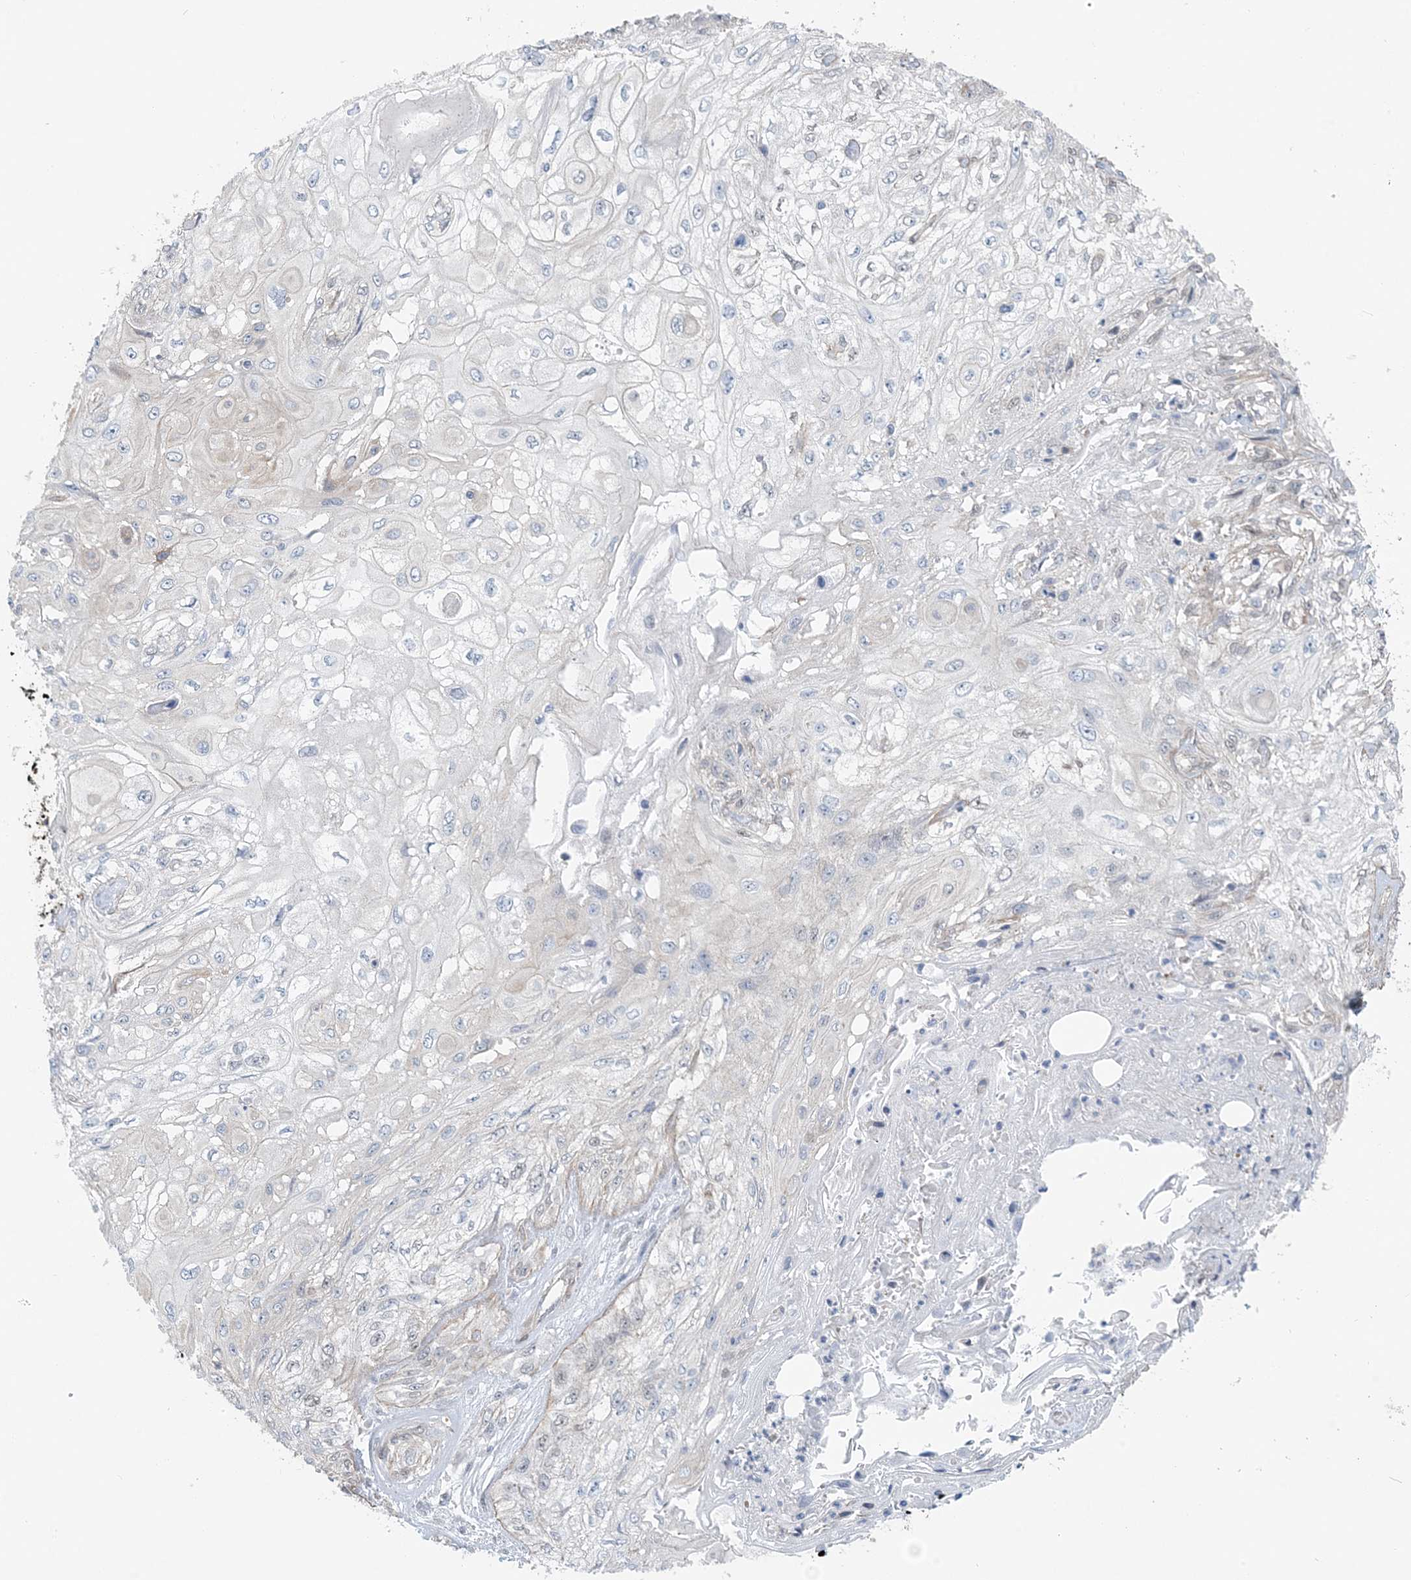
{"staining": {"intensity": "negative", "quantity": "none", "location": "none"}, "tissue": "skin cancer", "cell_type": "Tumor cells", "image_type": "cancer", "snomed": [{"axis": "morphology", "description": "Squamous cell carcinoma, NOS"}, {"axis": "morphology", "description": "Squamous cell carcinoma, metastatic, NOS"}, {"axis": "topography", "description": "Skin"}, {"axis": "topography", "description": "Lymph node"}], "caption": "Tumor cells show no significant protein expression in skin cancer.", "gene": "ZC3H12A", "patient": {"sex": "male", "age": 75}}